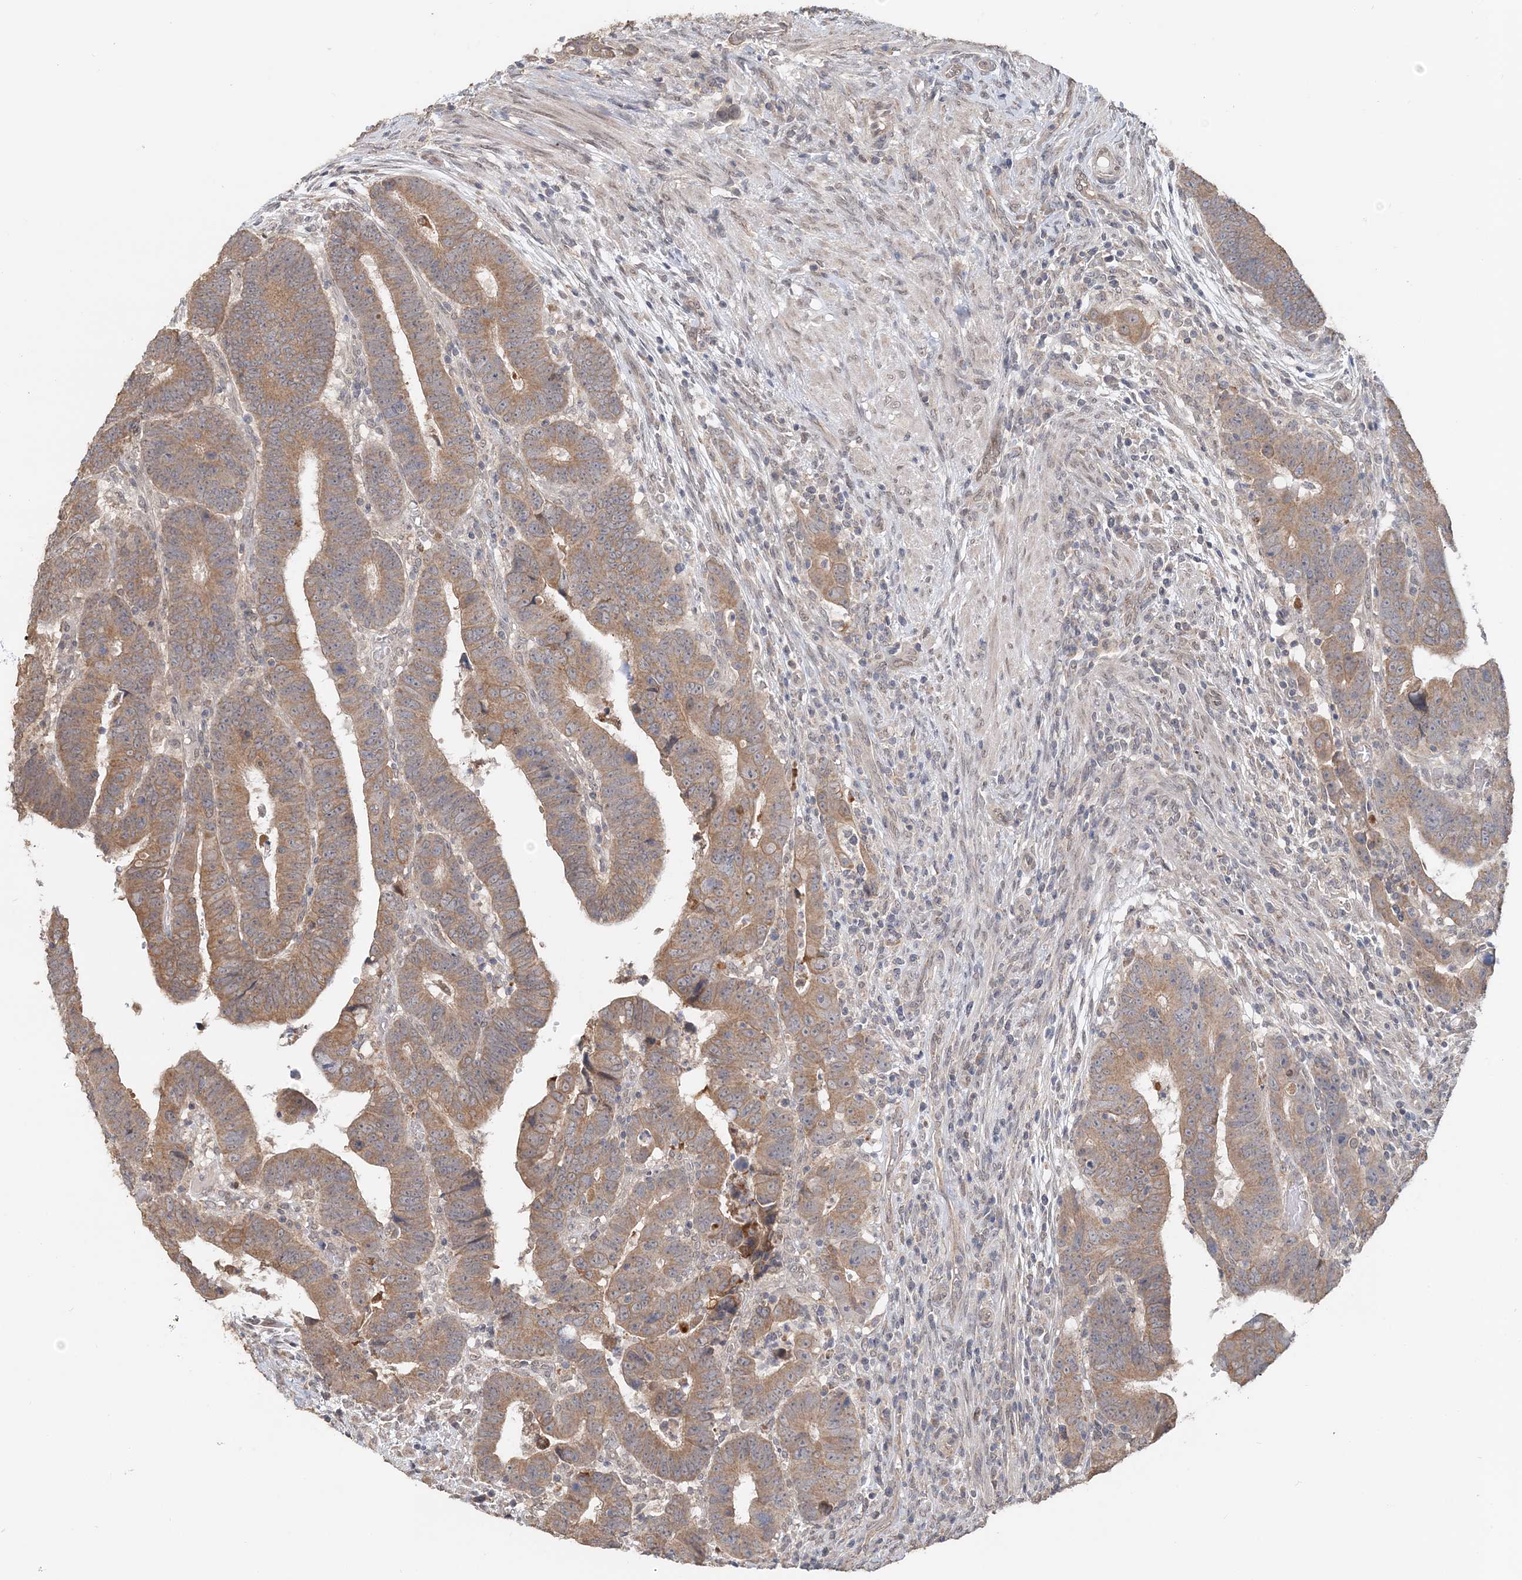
{"staining": {"intensity": "moderate", "quantity": ">75%", "location": "cytoplasmic/membranous"}, "tissue": "colorectal cancer", "cell_type": "Tumor cells", "image_type": "cancer", "snomed": [{"axis": "morphology", "description": "Normal tissue, NOS"}, {"axis": "morphology", "description": "Adenocarcinoma, NOS"}, {"axis": "topography", "description": "Rectum"}], "caption": "Approximately >75% of tumor cells in human colorectal cancer (adenocarcinoma) show moderate cytoplasmic/membranous protein expression as visualized by brown immunohistochemical staining.", "gene": "FBXO38", "patient": {"sex": "female", "age": 65}}